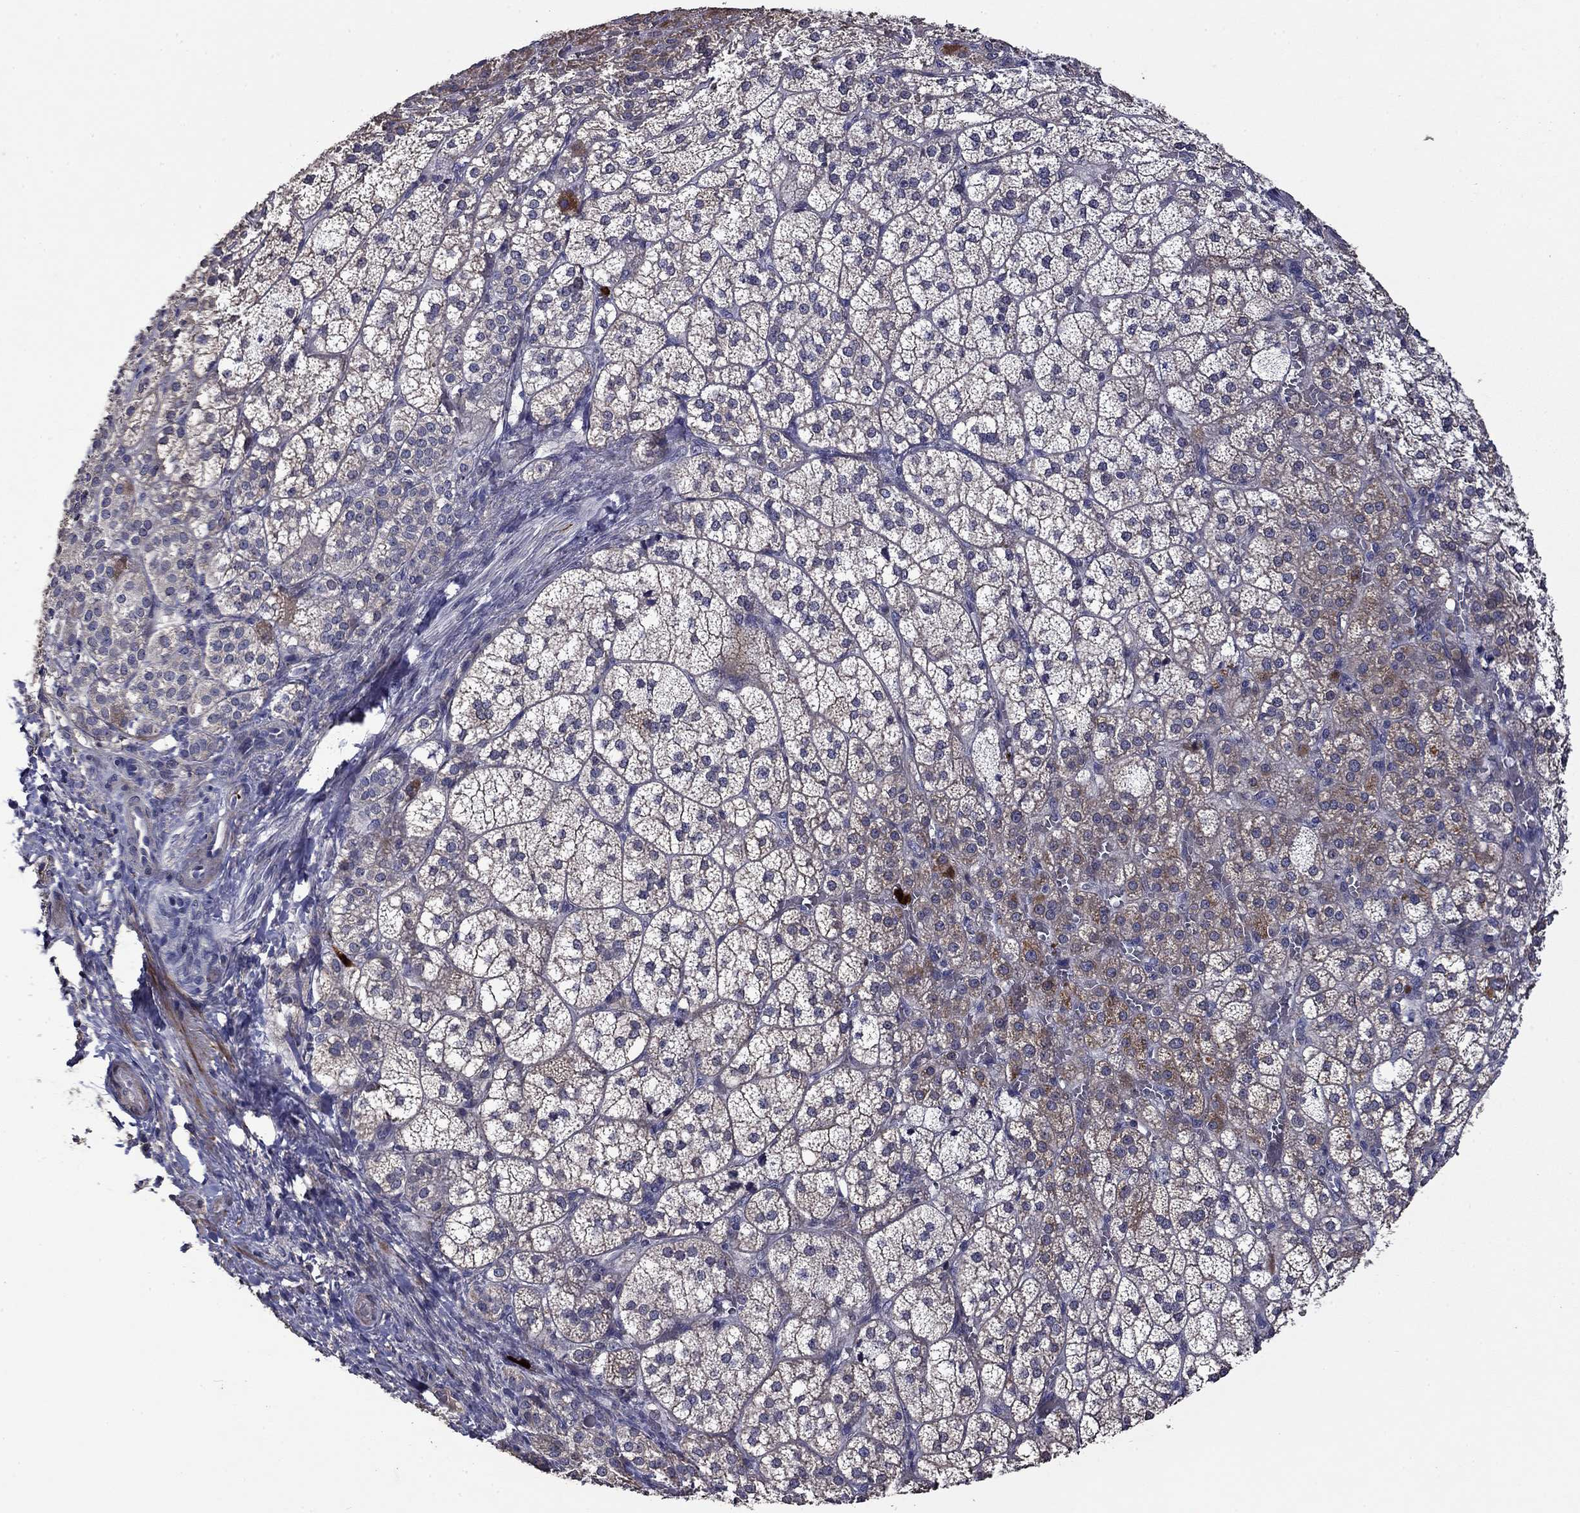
{"staining": {"intensity": "strong", "quantity": "<25%", "location": "cytoplasmic/membranous"}, "tissue": "adrenal gland", "cell_type": "Glandular cells", "image_type": "normal", "snomed": [{"axis": "morphology", "description": "Normal tissue, NOS"}, {"axis": "topography", "description": "Adrenal gland"}], "caption": "Adrenal gland stained for a protein reveals strong cytoplasmic/membranous positivity in glandular cells. The staining was performed using DAB (3,3'-diaminobenzidine) to visualize the protein expression in brown, while the nuclei were stained in blue with hematoxylin (Magnification: 20x).", "gene": "SATB1", "patient": {"sex": "female", "age": 60}}